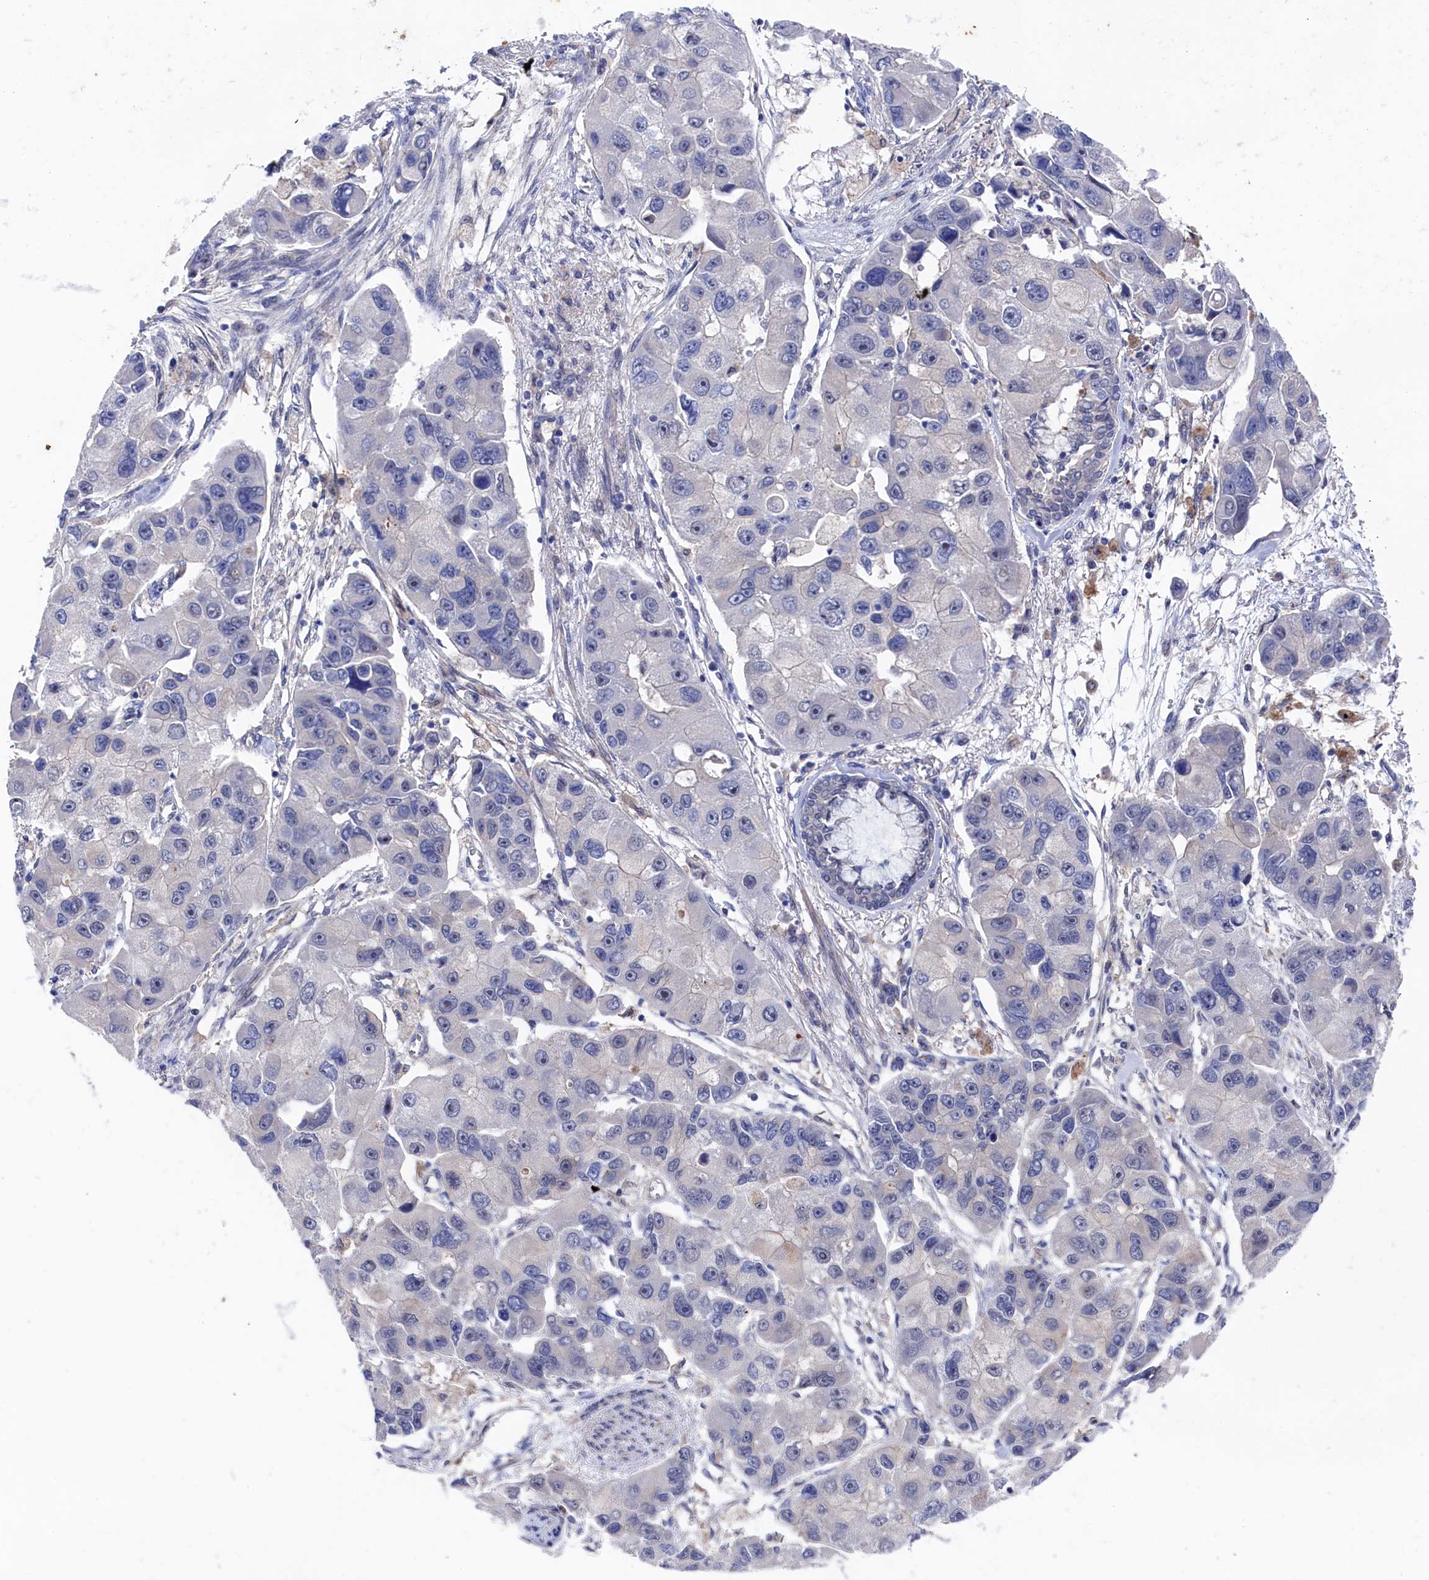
{"staining": {"intensity": "negative", "quantity": "none", "location": "none"}, "tissue": "lung cancer", "cell_type": "Tumor cells", "image_type": "cancer", "snomed": [{"axis": "morphology", "description": "Adenocarcinoma, NOS"}, {"axis": "topography", "description": "Lung"}], "caption": "High magnification brightfield microscopy of lung cancer (adenocarcinoma) stained with DAB (brown) and counterstained with hematoxylin (blue): tumor cells show no significant staining. (DAB (3,3'-diaminobenzidine) immunohistochemistry visualized using brightfield microscopy, high magnification).", "gene": "RNH1", "patient": {"sex": "female", "age": 54}}